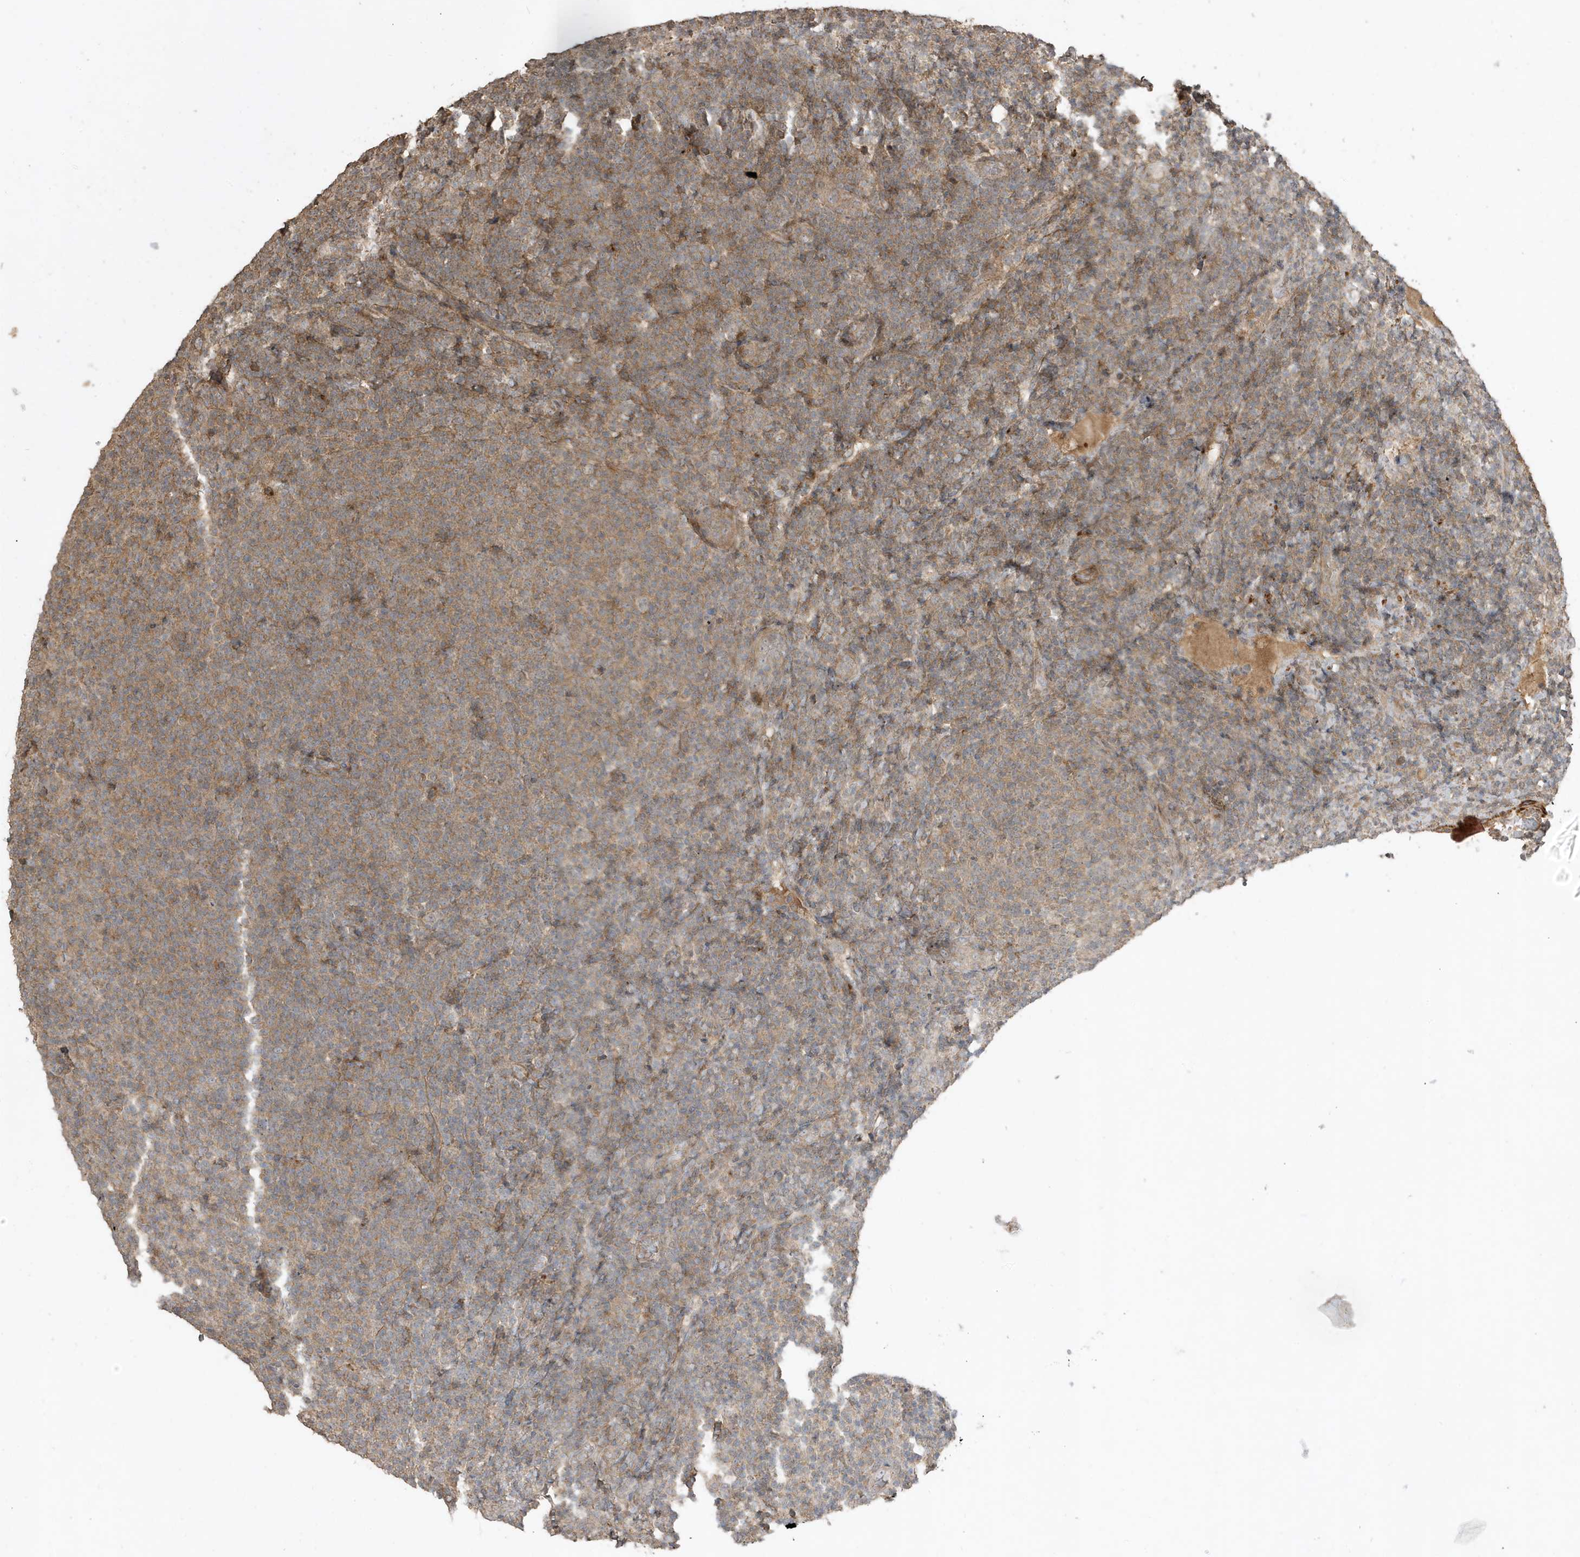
{"staining": {"intensity": "moderate", "quantity": "25%-75%", "location": "cytoplasmic/membranous"}, "tissue": "lymphoma", "cell_type": "Tumor cells", "image_type": "cancer", "snomed": [{"axis": "morphology", "description": "Malignant lymphoma, non-Hodgkin's type, Low grade"}, {"axis": "topography", "description": "Lymph node"}], "caption": "Tumor cells exhibit medium levels of moderate cytoplasmic/membranous positivity in about 25%-75% of cells in low-grade malignant lymphoma, non-Hodgkin's type. The staining was performed using DAB (3,3'-diaminobenzidine) to visualize the protein expression in brown, while the nuclei were stained in blue with hematoxylin (Magnification: 20x).", "gene": "PRRT3", "patient": {"sex": "male", "age": 66}}